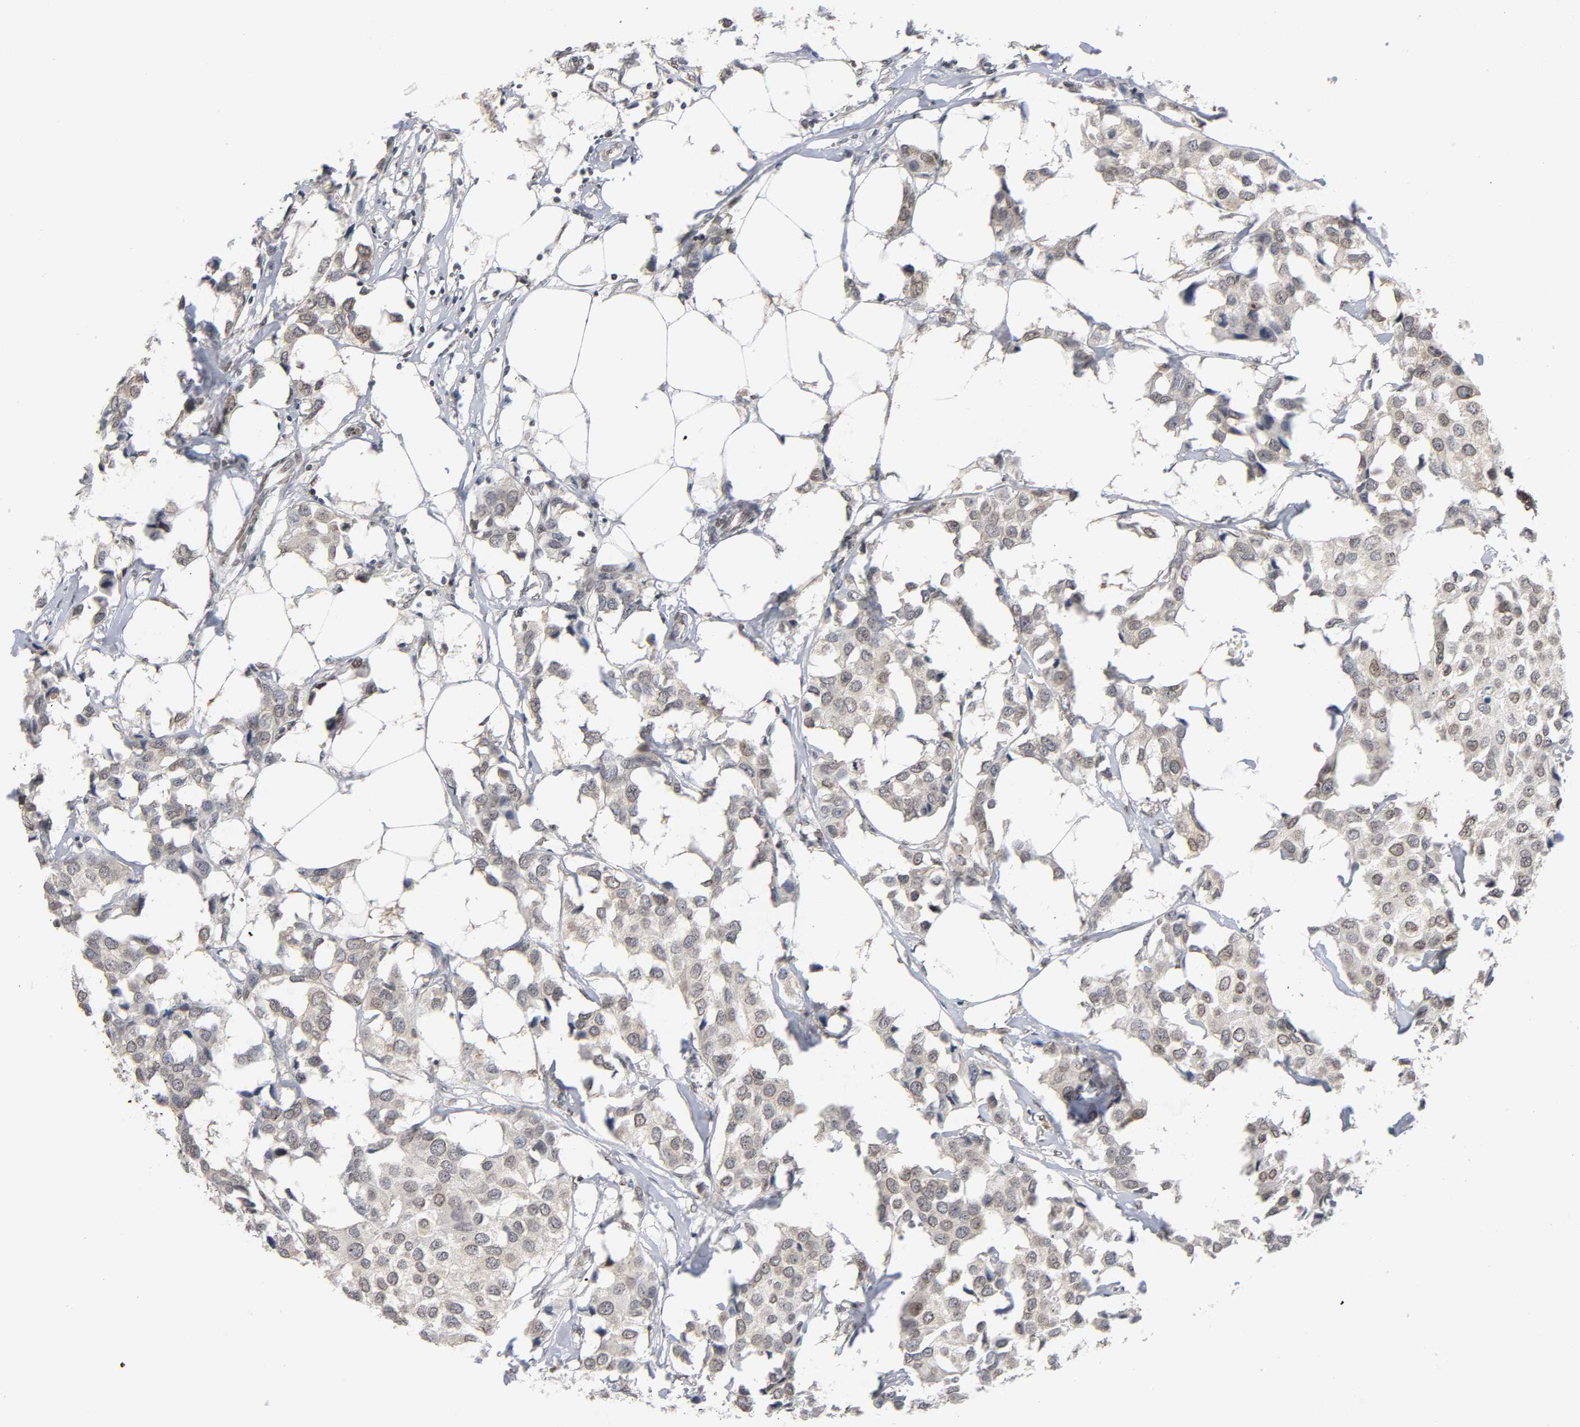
{"staining": {"intensity": "weak", "quantity": ">75%", "location": "nuclear"}, "tissue": "breast cancer", "cell_type": "Tumor cells", "image_type": "cancer", "snomed": [{"axis": "morphology", "description": "Duct carcinoma"}, {"axis": "topography", "description": "Breast"}], "caption": "DAB immunohistochemical staining of human invasive ductal carcinoma (breast) reveals weak nuclear protein positivity in approximately >75% of tumor cells.", "gene": "SUMO1", "patient": {"sex": "female", "age": 80}}